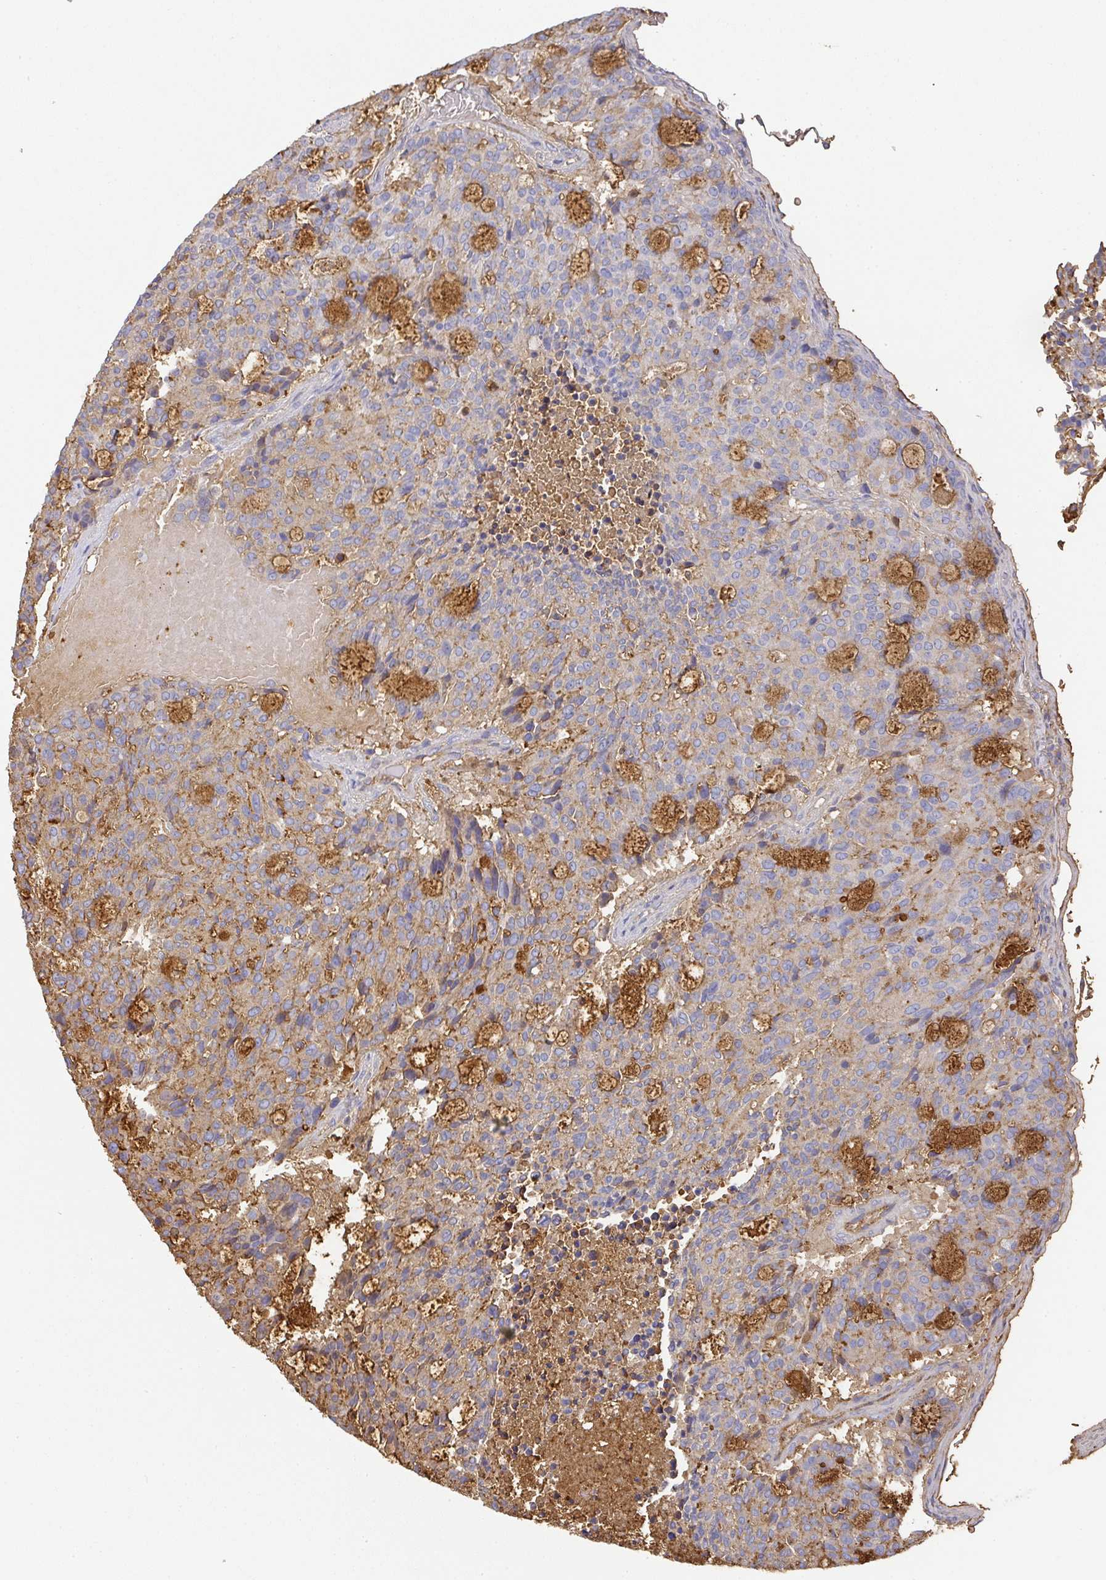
{"staining": {"intensity": "negative", "quantity": "none", "location": "none"}, "tissue": "carcinoid", "cell_type": "Tumor cells", "image_type": "cancer", "snomed": [{"axis": "morphology", "description": "Carcinoid, malignant, NOS"}, {"axis": "topography", "description": "Pancreas"}], "caption": "Carcinoid (malignant) was stained to show a protein in brown. There is no significant staining in tumor cells. The staining was performed using DAB (3,3'-diaminobenzidine) to visualize the protein expression in brown, while the nuclei were stained in blue with hematoxylin (Magnification: 20x).", "gene": "ALB", "patient": {"sex": "female", "age": 54}}